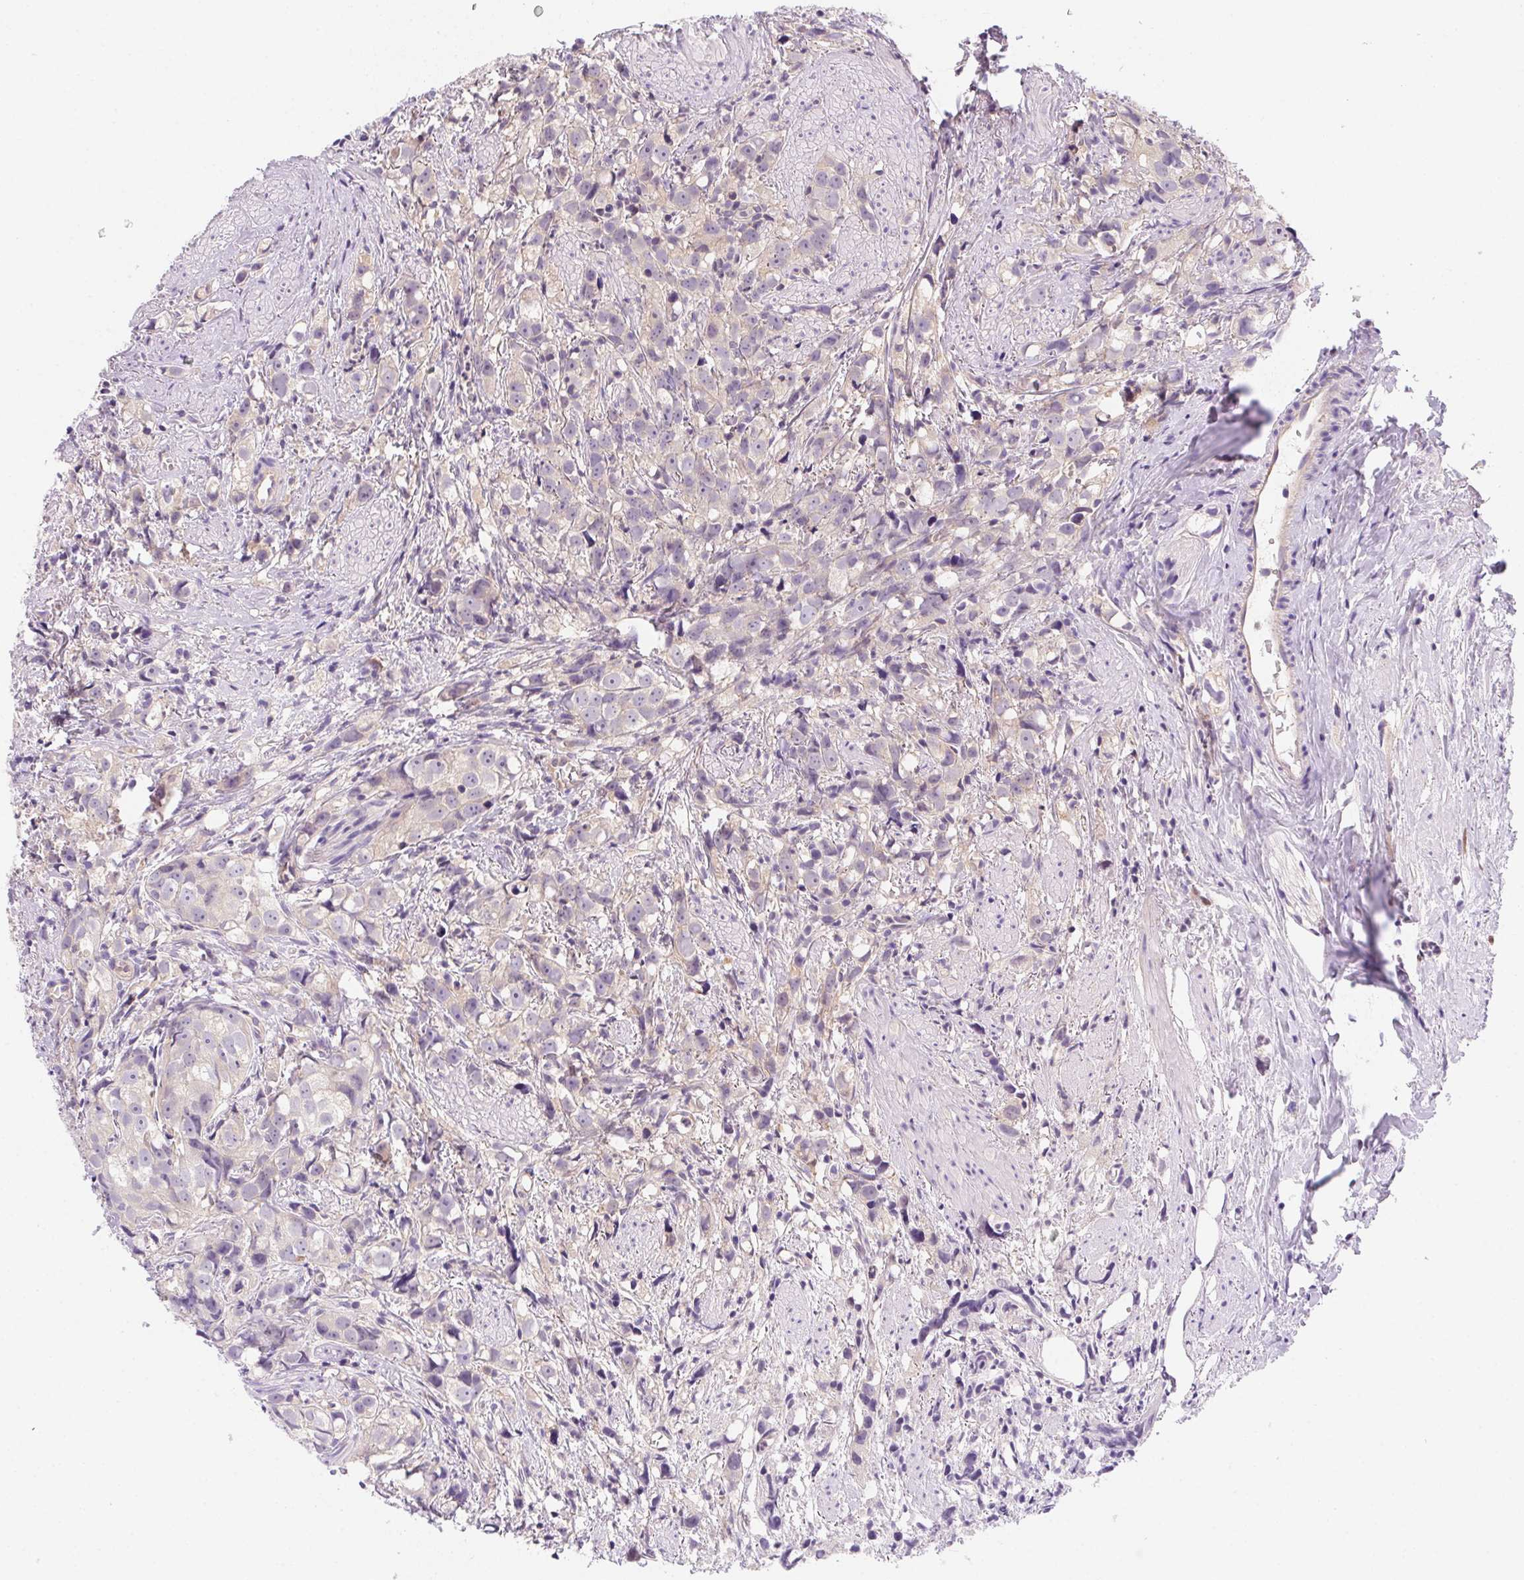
{"staining": {"intensity": "negative", "quantity": "none", "location": "none"}, "tissue": "prostate cancer", "cell_type": "Tumor cells", "image_type": "cancer", "snomed": [{"axis": "morphology", "description": "Adenocarcinoma, High grade"}, {"axis": "topography", "description": "Prostate"}], "caption": "Prostate cancer was stained to show a protein in brown. There is no significant positivity in tumor cells.", "gene": "PRKAA1", "patient": {"sex": "male", "age": 68}}